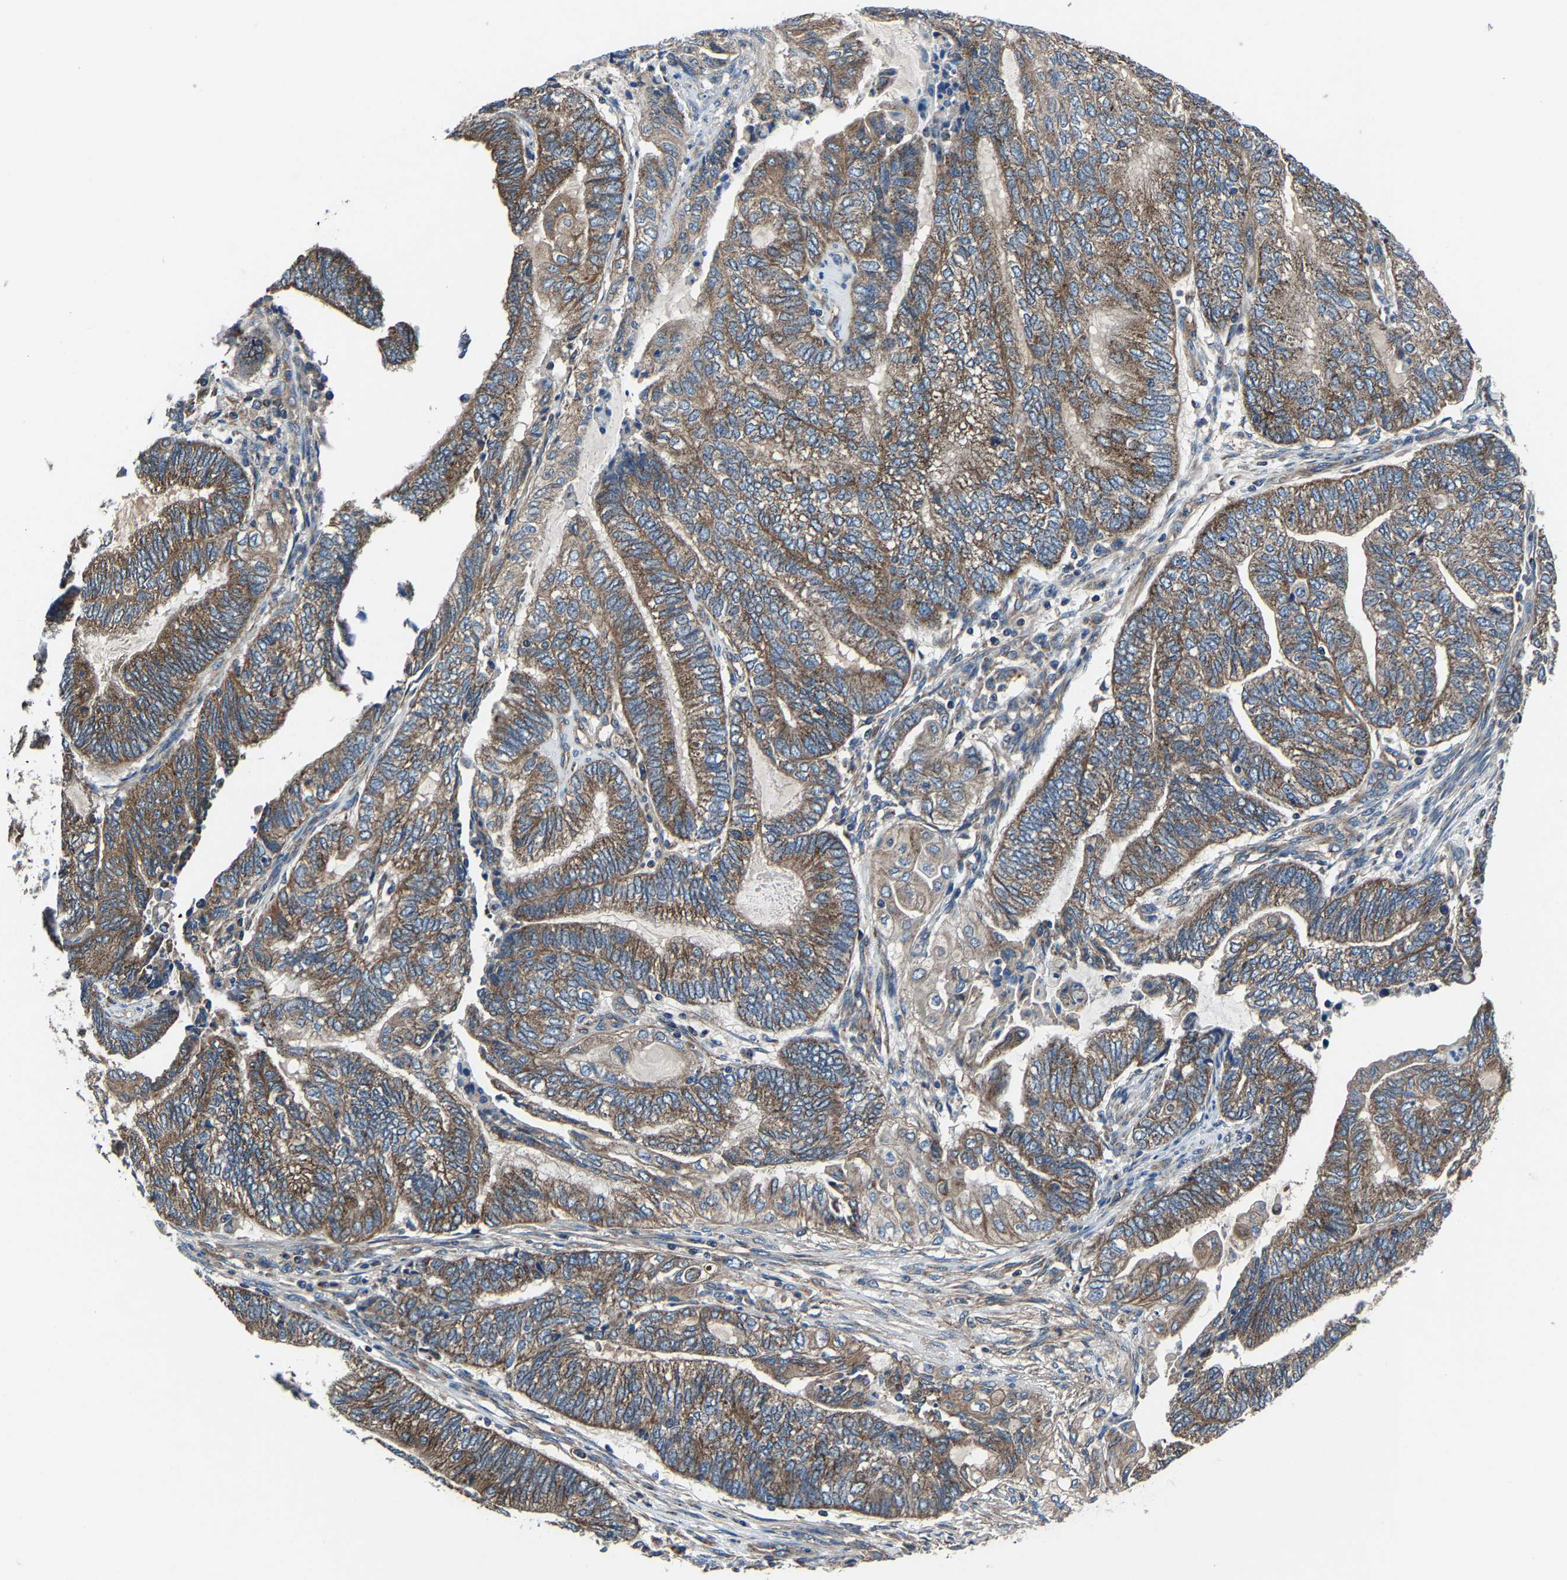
{"staining": {"intensity": "moderate", "quantity": ">75%", "location": "cytoplasmic/membranous"}, "tissue": "endometrial cancer", "cell_type": "Tumor cells", "image_type": "cancer", "snomed": [{"axis": "morphology", "description": "Adenocarcinoma, NOS"}, {"axis": "topography", "description": "Uterus"}, {"axis": "topography", "description": "Endometrium"}], "caption": "Immunohistochemical staining of human adenocarcinoma (endometrial) reveals moderate cytoplasmic/membranous protein expression in about >75% of tumor cells. The protein is stained brown, and the nuclei are stained in blue (DAB IHC with brightfield microscopy, high magnification).", "gene": "KIAA1958", "patient": {"sex": "female", "age": 70}}